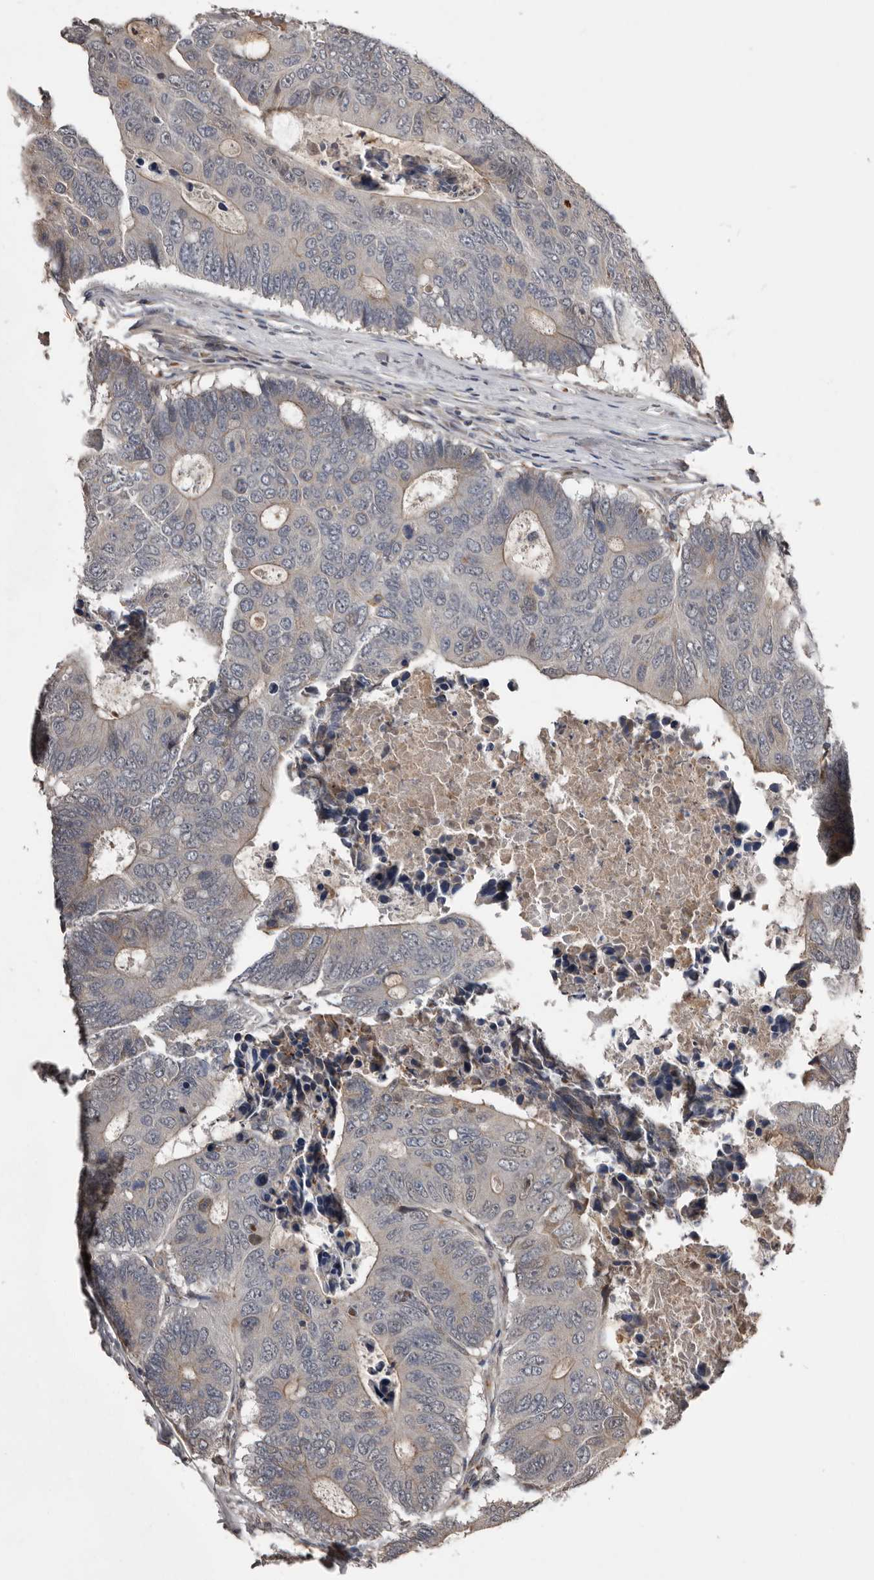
{"staining": {"intensity": "weak", "quantity": "<25%", "location": "cytoplasmic/membranous"}, "tissue": "colorectal cancer", "cell_type": "Tumor cells", "image_type": "cancer", "snomed": [{"axis": "morphology", "description": "Adenocarcinoma, NOS"}, {"axis": "topography", "description": "Colon"}], "caption": "Immunohistochemical staining of human colorectal cancer exhibits no significant positivity in tumor cells.", "gene": "SERTAD4", "patient": {"sex": "male", "age": 87}}